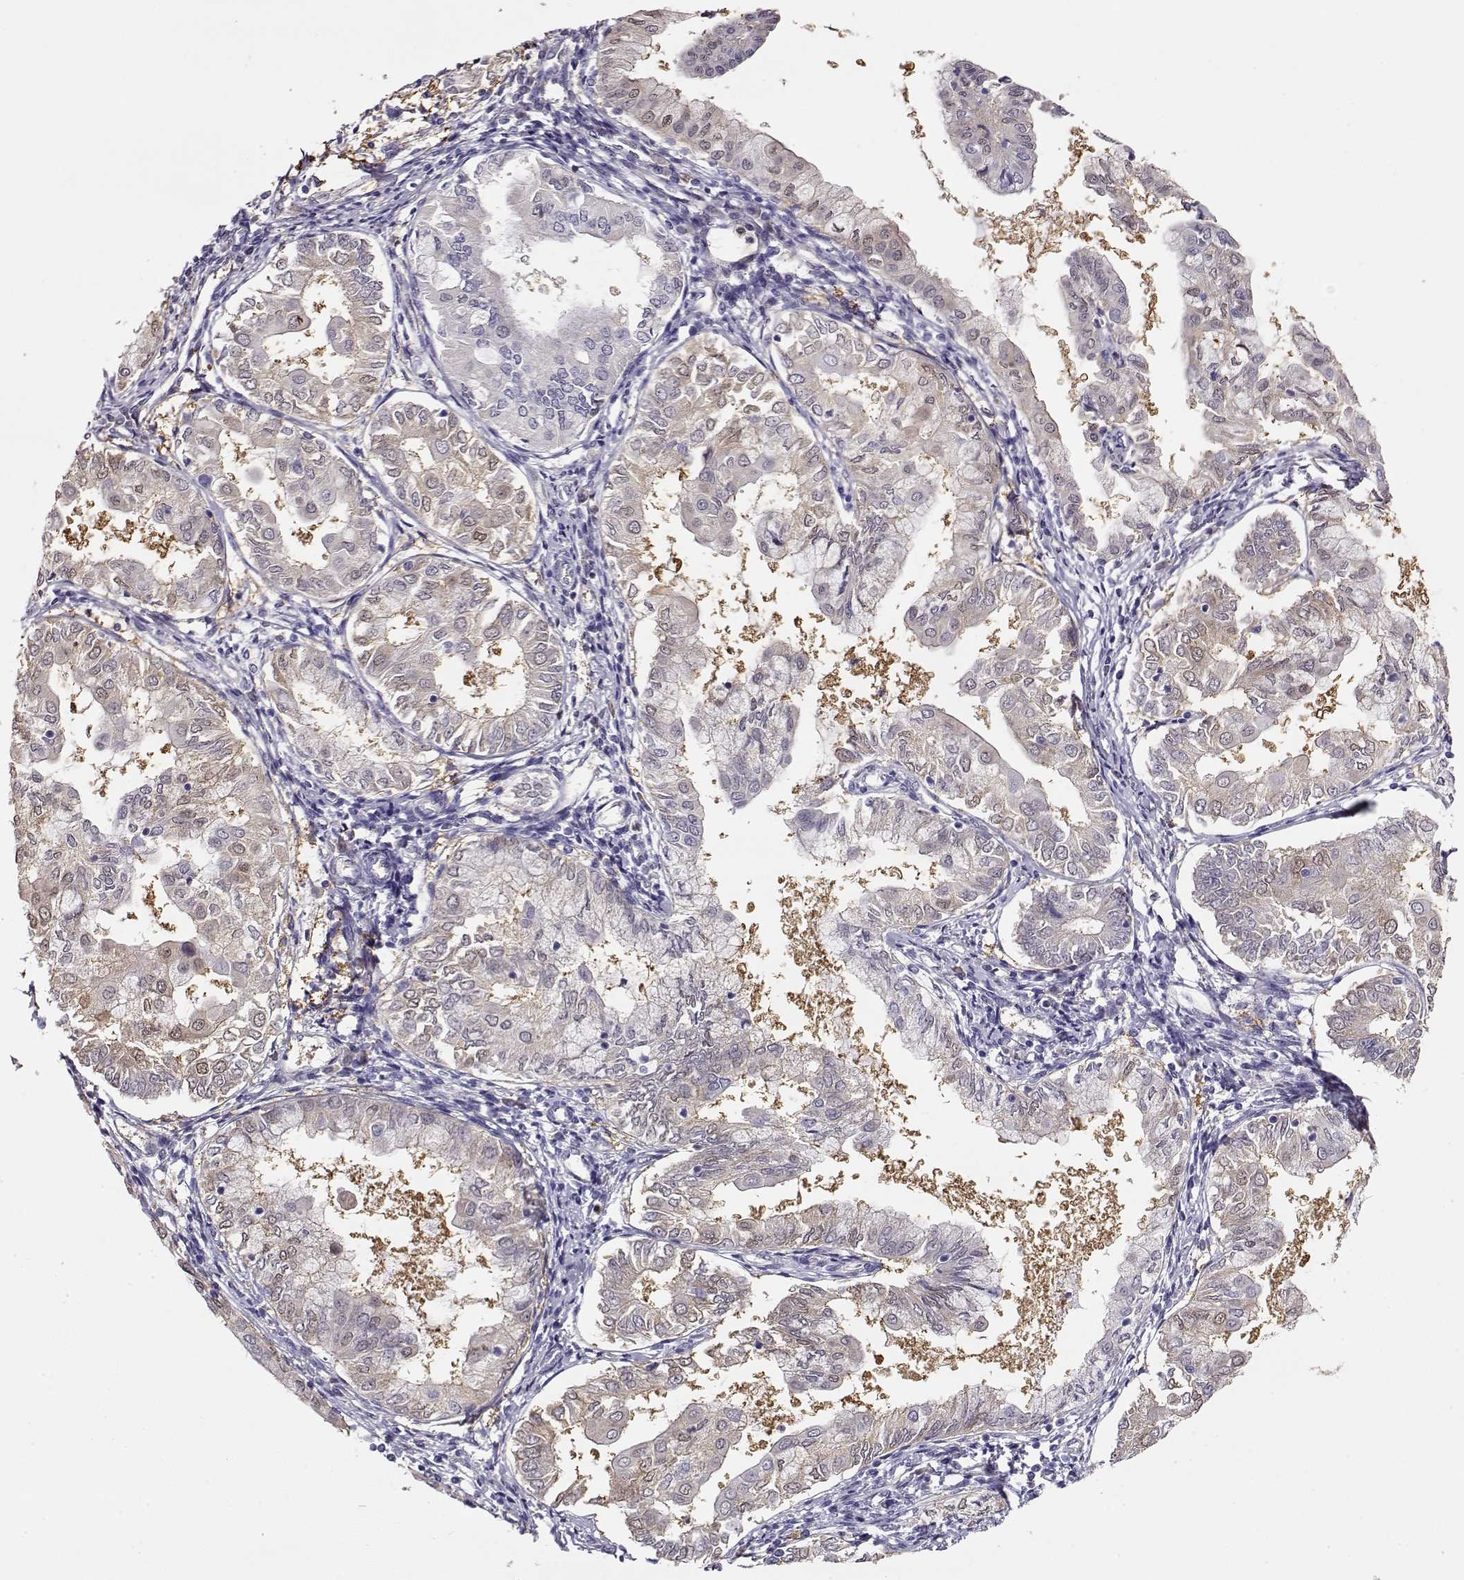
{"staining": {"intensity": "weak", "quantity": "<25%", "location": "nuclear"}, "tissue": "endometrial cancer", "cell_type": "Tumor cells", "image_type": "cancer", "snomed": [{"axis": "morphology", "description": "Adenocarcinoma, NOS"}, {"axis": "topography", "description": "Endometrium"}], "caption": "Endometrial cancer (adenocarcinoma) was stained to show a protein in brown. There is no significant positivity in tumor cells.", "gene": "CCR8", "patient": {"sex": "female", "age": 68}}